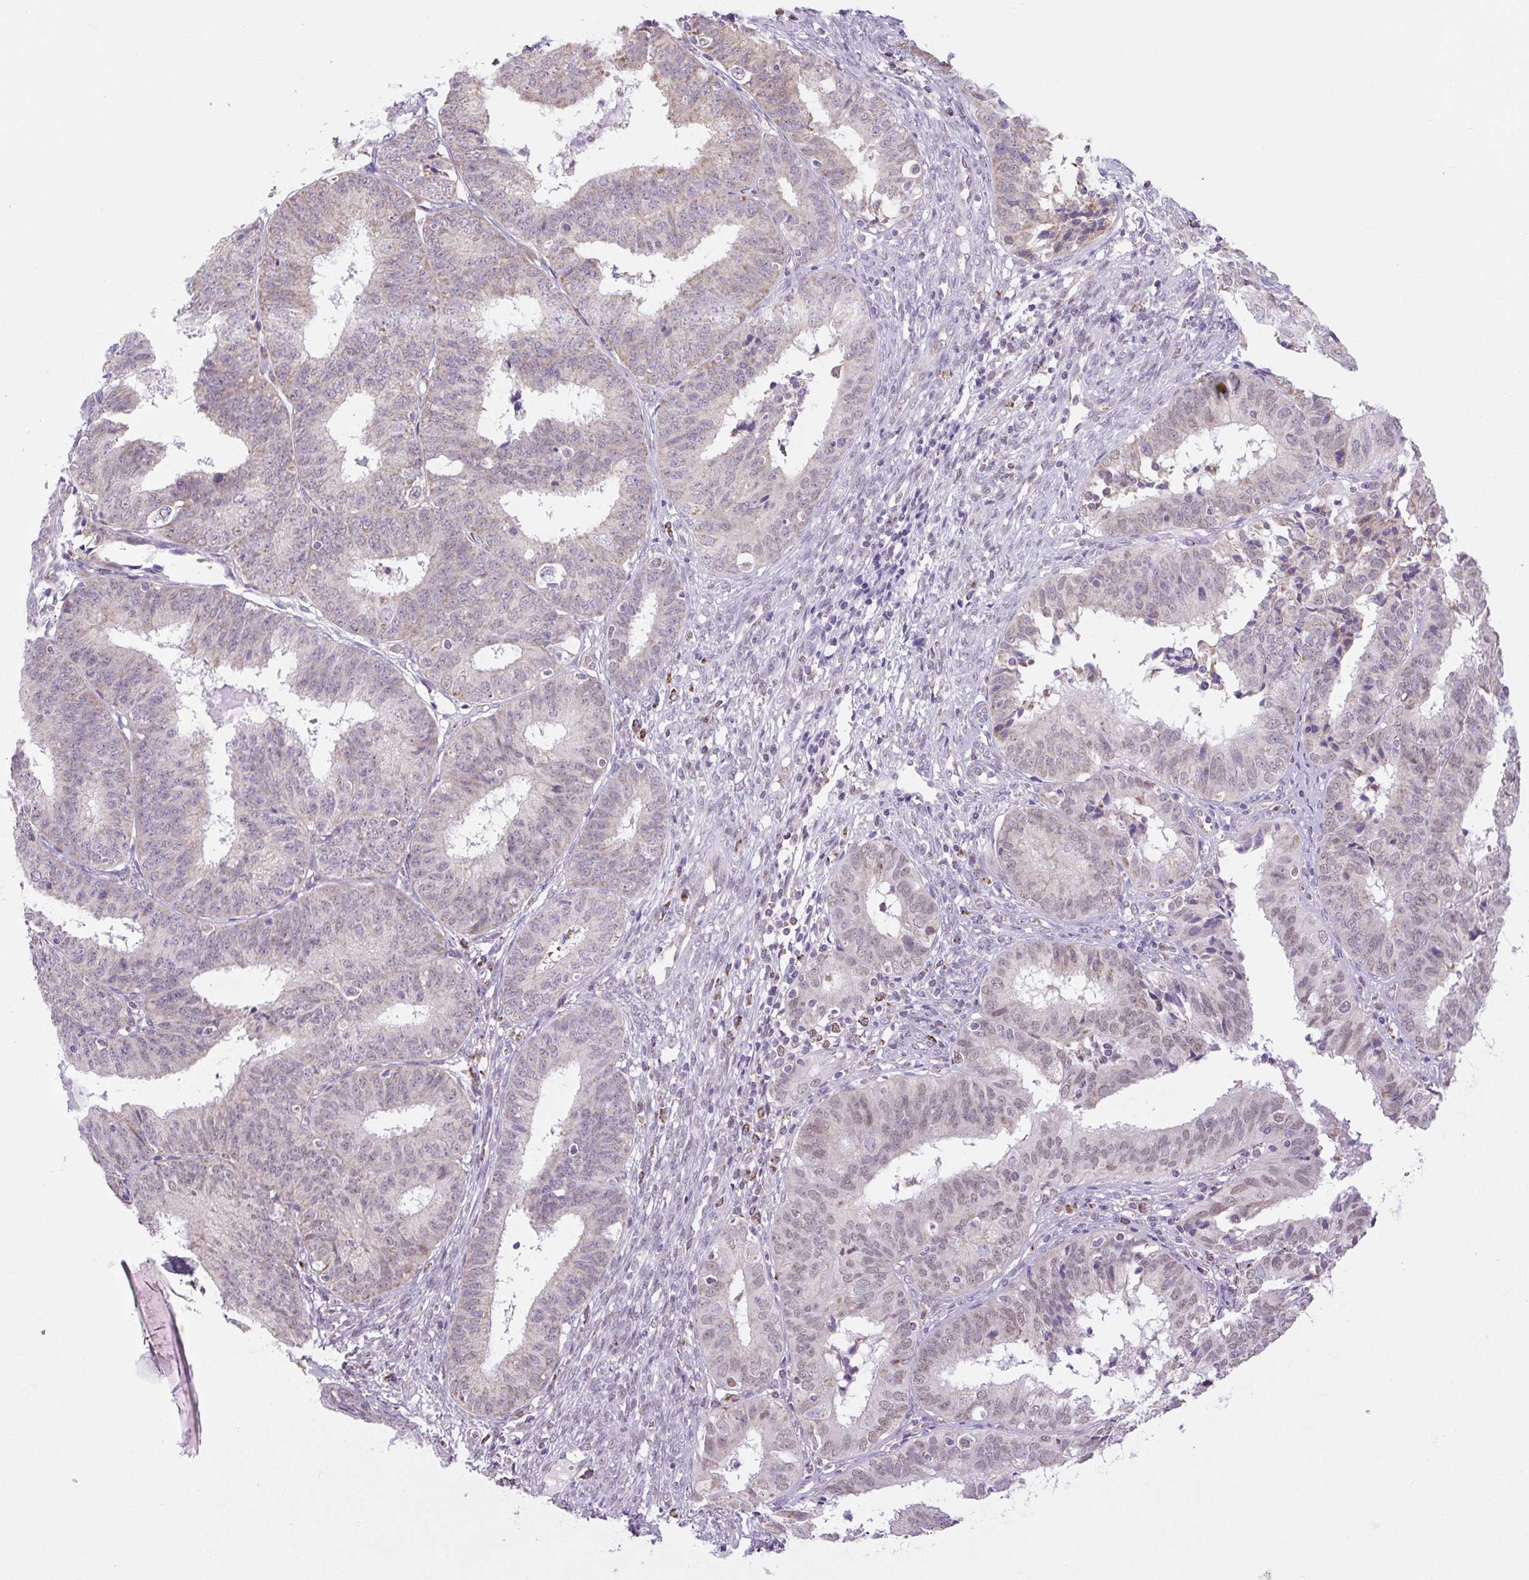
{"staining": {"intensity": "weak", "quantity": "25%-75%", "location": "nuclear"}, "tissue": "endometrial cancer", "cell_type": "Tumor cells", "image_type": "cancer", "snomed": [{"axis": "morphology", "description": "Adenocarcinoma, NOS"}, {"axis": "topography", "description": "Endometrium"}], "caption": "Immunohistochemical staining of human adenocarcinoma (endometrial) displays weak nuclear protein expression in about 25%-75% of tumor cells. (DAB IHC, brown staining for protein, blue staining for nuclei).", "gene": "SCO2", "patient": {"sex": "female", "age": 51}}